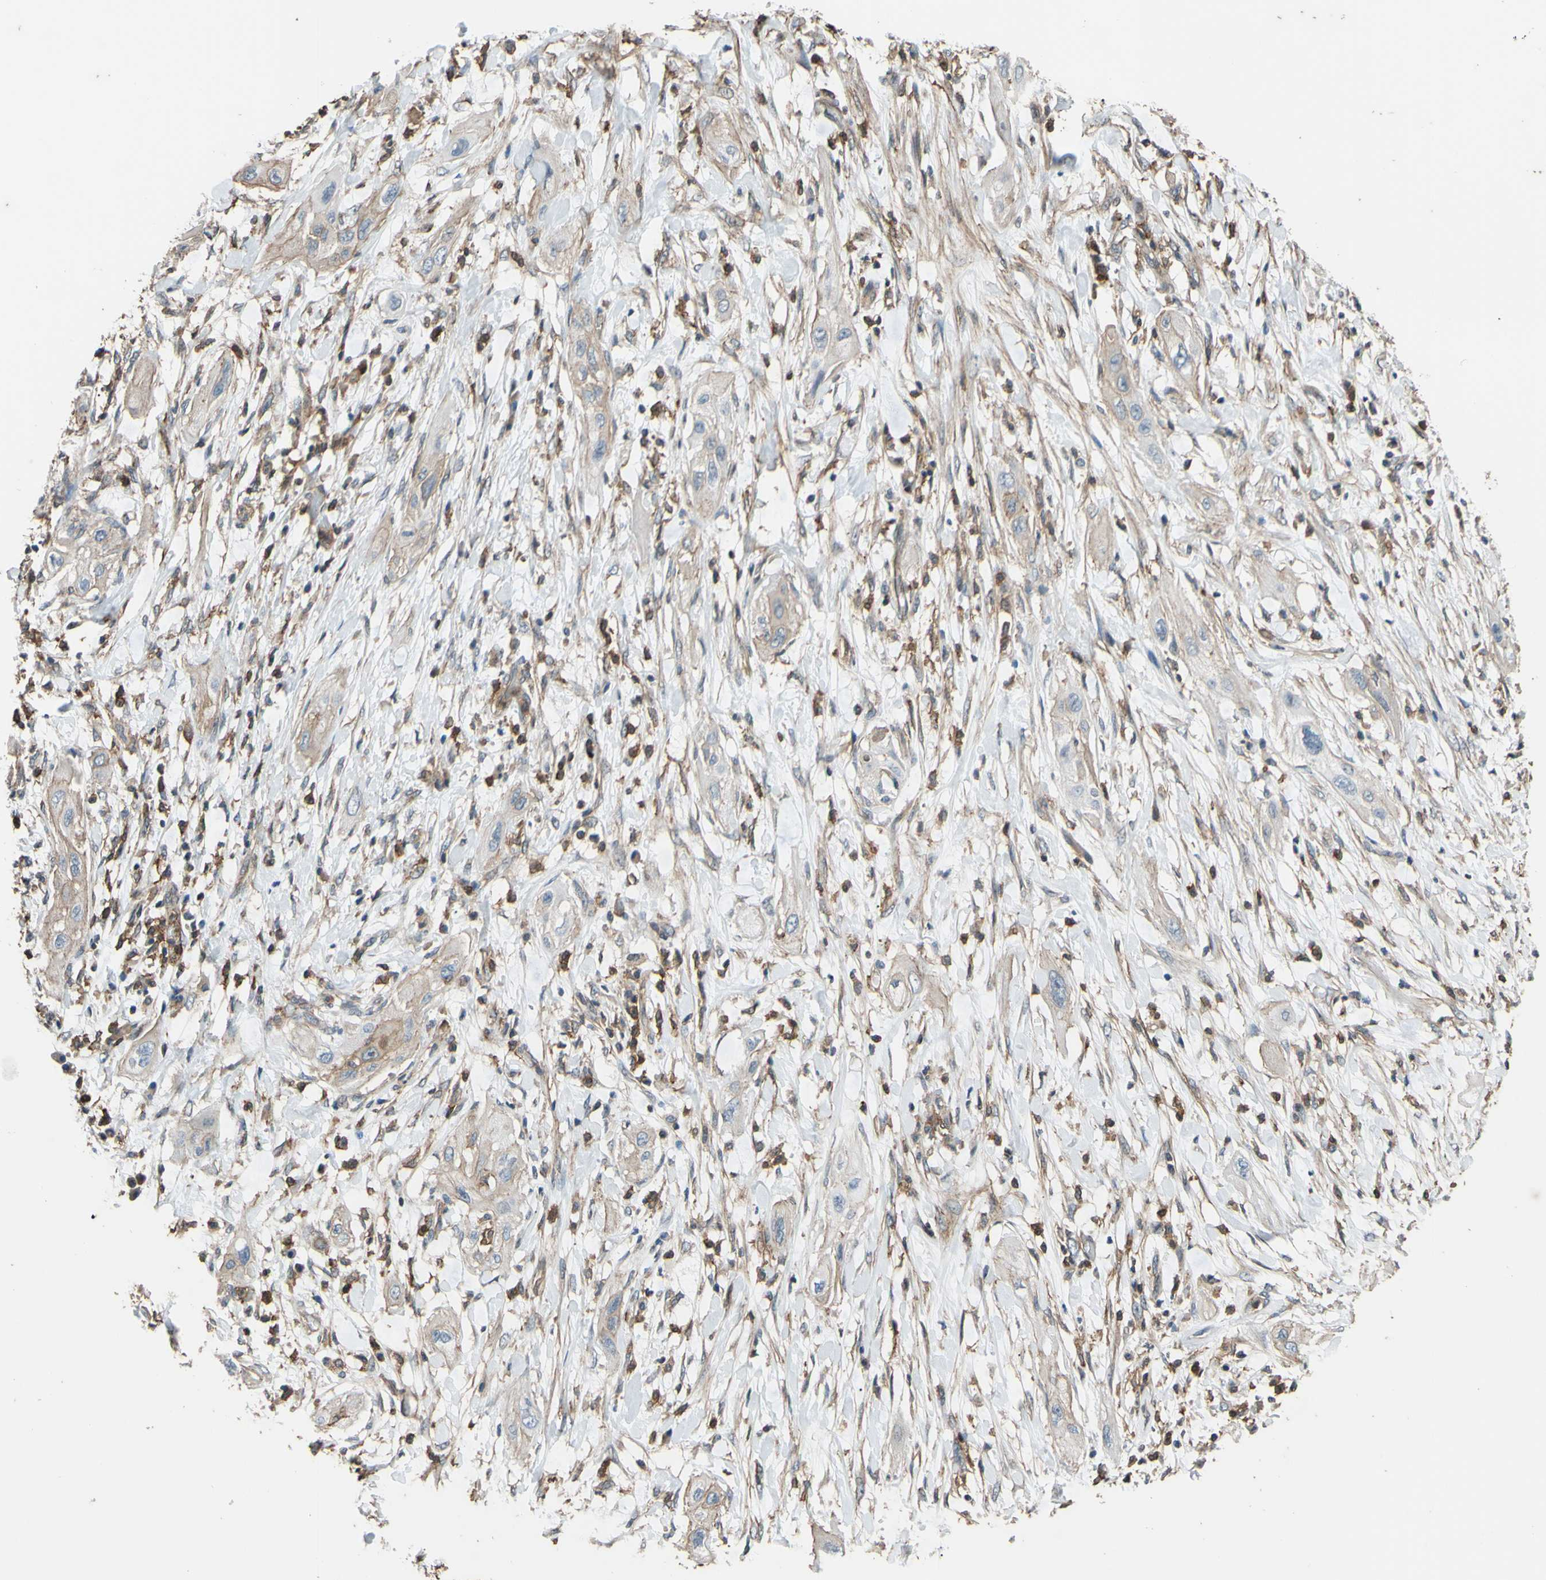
{"staining": {"intensity": "weak", "quantity": ">75%", "location": "cytoplasmic/membranous"}, "tissue": "lung cancer", "cell_type": "Tumor cells", "image_type": "cancer", "snomed": [{"axis": "morphology", "description": "Squamous cell carcinoma, NOS"}, {"axis": "topography", "description": "Lung"}], "caption": "Protein expression analysis of human lung squamous cell carcinoma reveals weak cytoplasmic/membranous staining in about >75% of tumor cells.", "gene": "ADD3", "patient": {"sex": "female", "age": 47}}